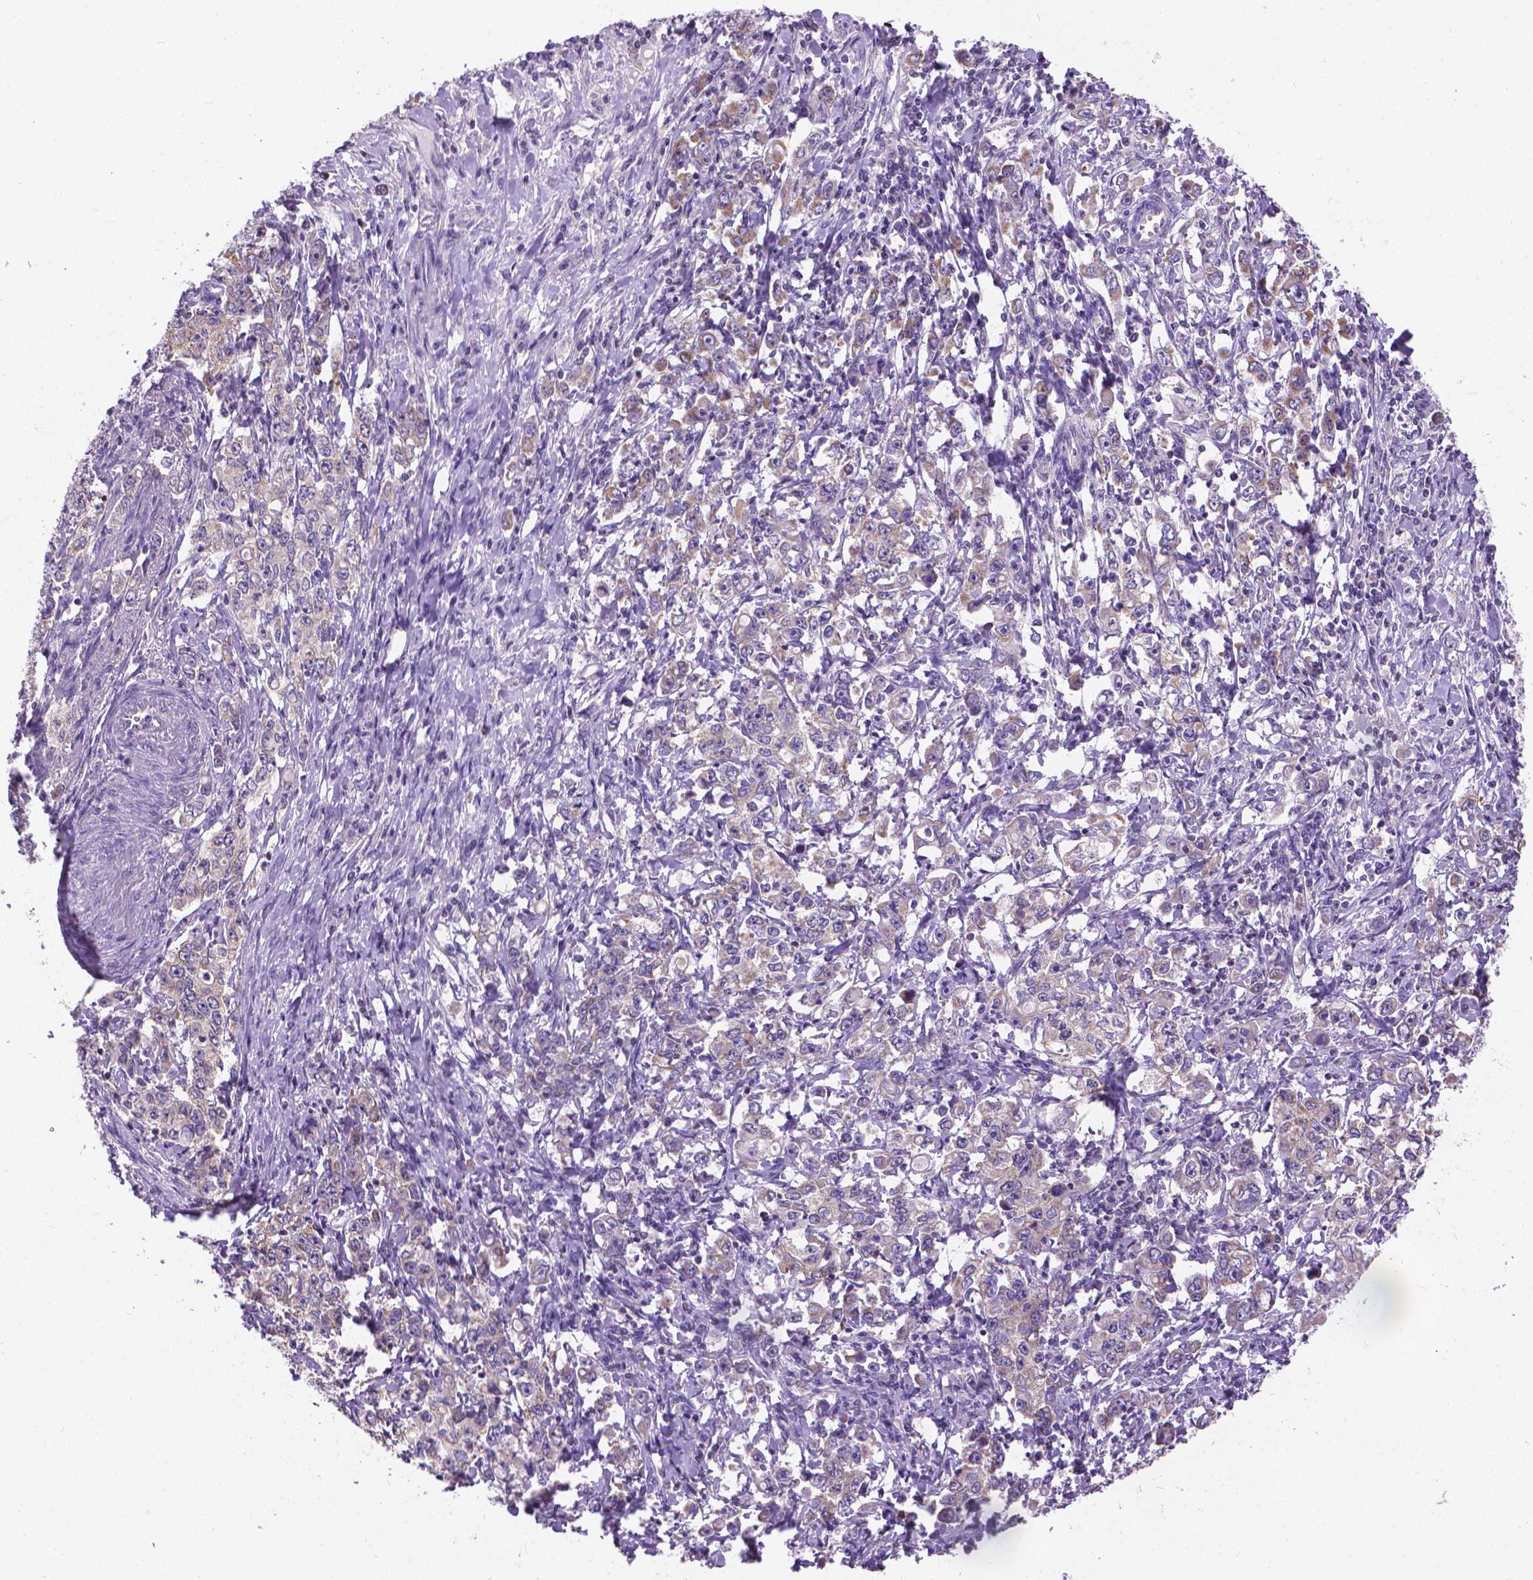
{"staining": {"intensity": "negative", "quantity": "none", "location": "none"}, "tissue": "stomach cancer", "cell_type": "Tumor cells", "image_type": "cancer", "snomed": [{"axis": "morphology", "description": "Adenocarcinoma, NOS"}, {"axis": "topography", "description": "Stomach, lower"}], "caption": "This is a photomicrograph of immunohistochemistry (IHC) staining of stomach cancer, which shows no staining in tumor cells.", "gene": "SYN1", "patient": {"sex": "female", "age": 72}}